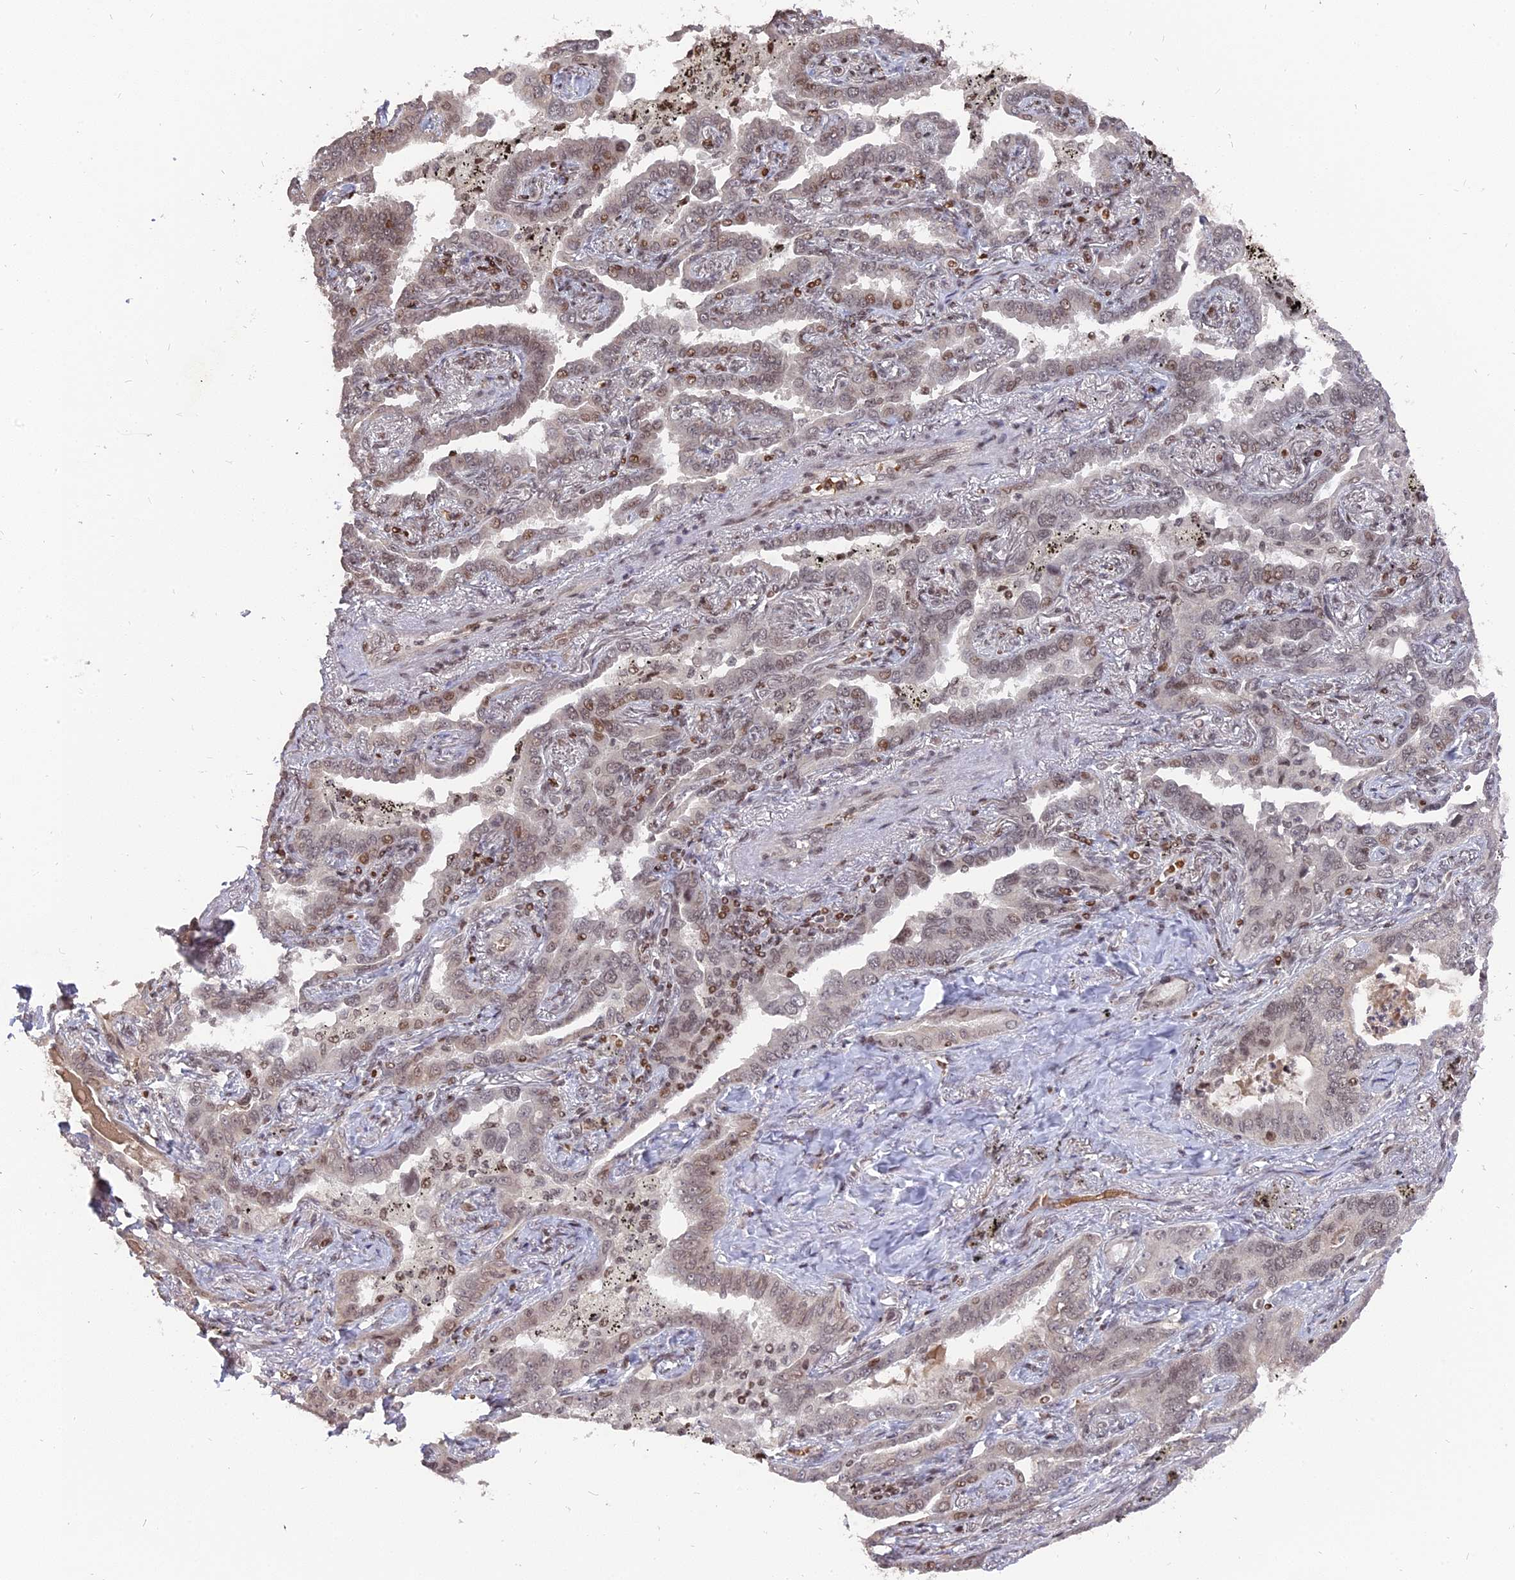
{"staining": {"intensity": "weak", "quantity": "25%-75%", "location": "nuclear"}, "tissue": "lung cancer", "cell_type": "Tumor cells", "image_type": "cancer", "snomed": [{"axis": "morphology", "description": "Adenocarcinoma, NOS"}, {"axis": "topography", "description": "Lung"}], "caption": "Human lung cancer (adenocarcinoma) stained with a protein marker reveals weak staining in tumor cells.", "gene": "NR1H3", "patient": {"sex": "male", "age": 67}}